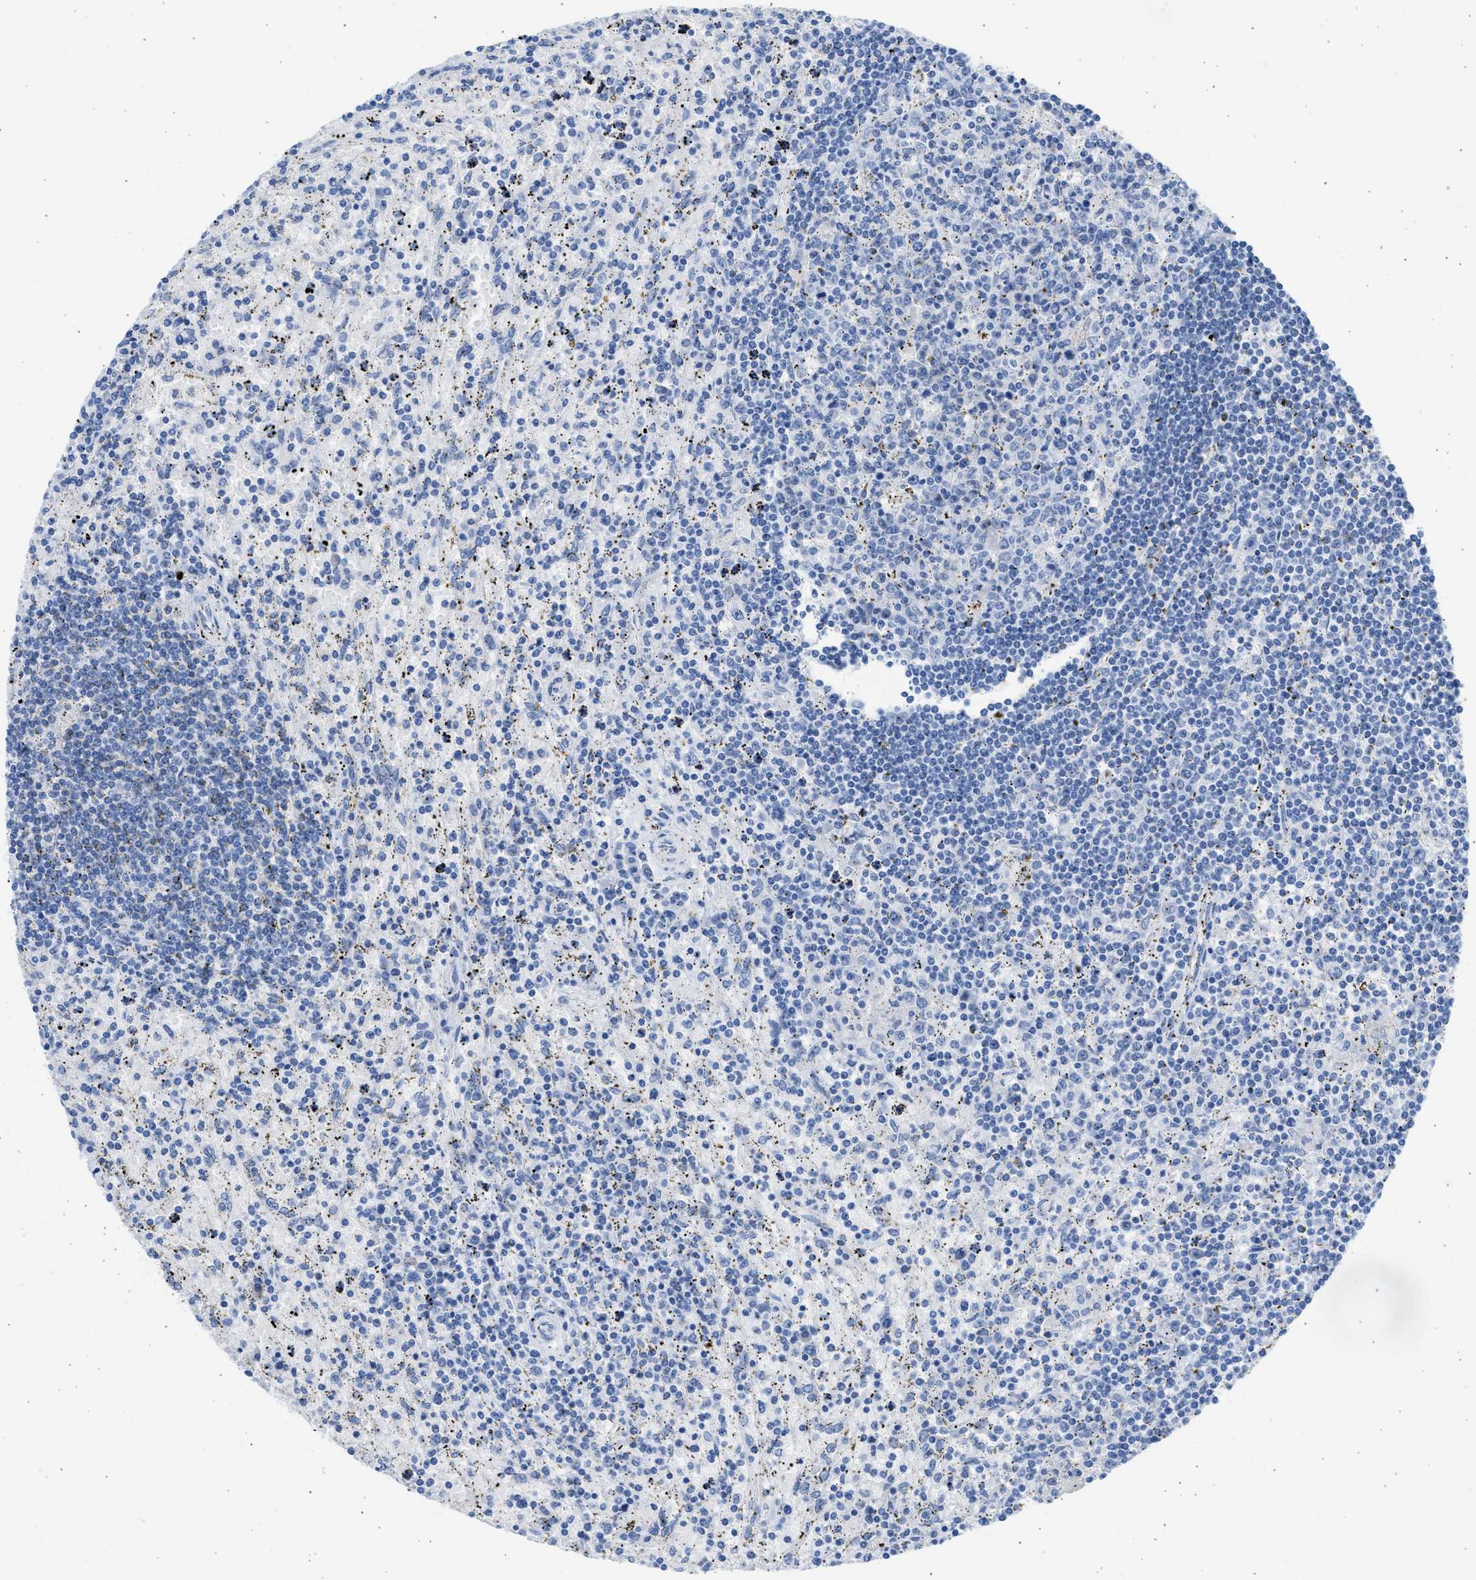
{"staining": {"intensity": "negative", "quantity": "none", "location": "none"}, "tissue": "lymphoma", "cell_type": "Tumor cells", "image_type": "cancer", "snomed": [{"axis": "morphology", "description": "Malignant lymphoma, non-Hodgkin's type, Low grade"}, {"axis": "topography", "description": "Spleen"}], "caption": "This is an immunohistochemistry (IHC) histopathology image of malignant lymphoma, non-Hodgkin's type (low-grade). There is no positivity in tumor cells.", "gene": "SPATA3", "patient": {"sex": "male", "age": 76}}